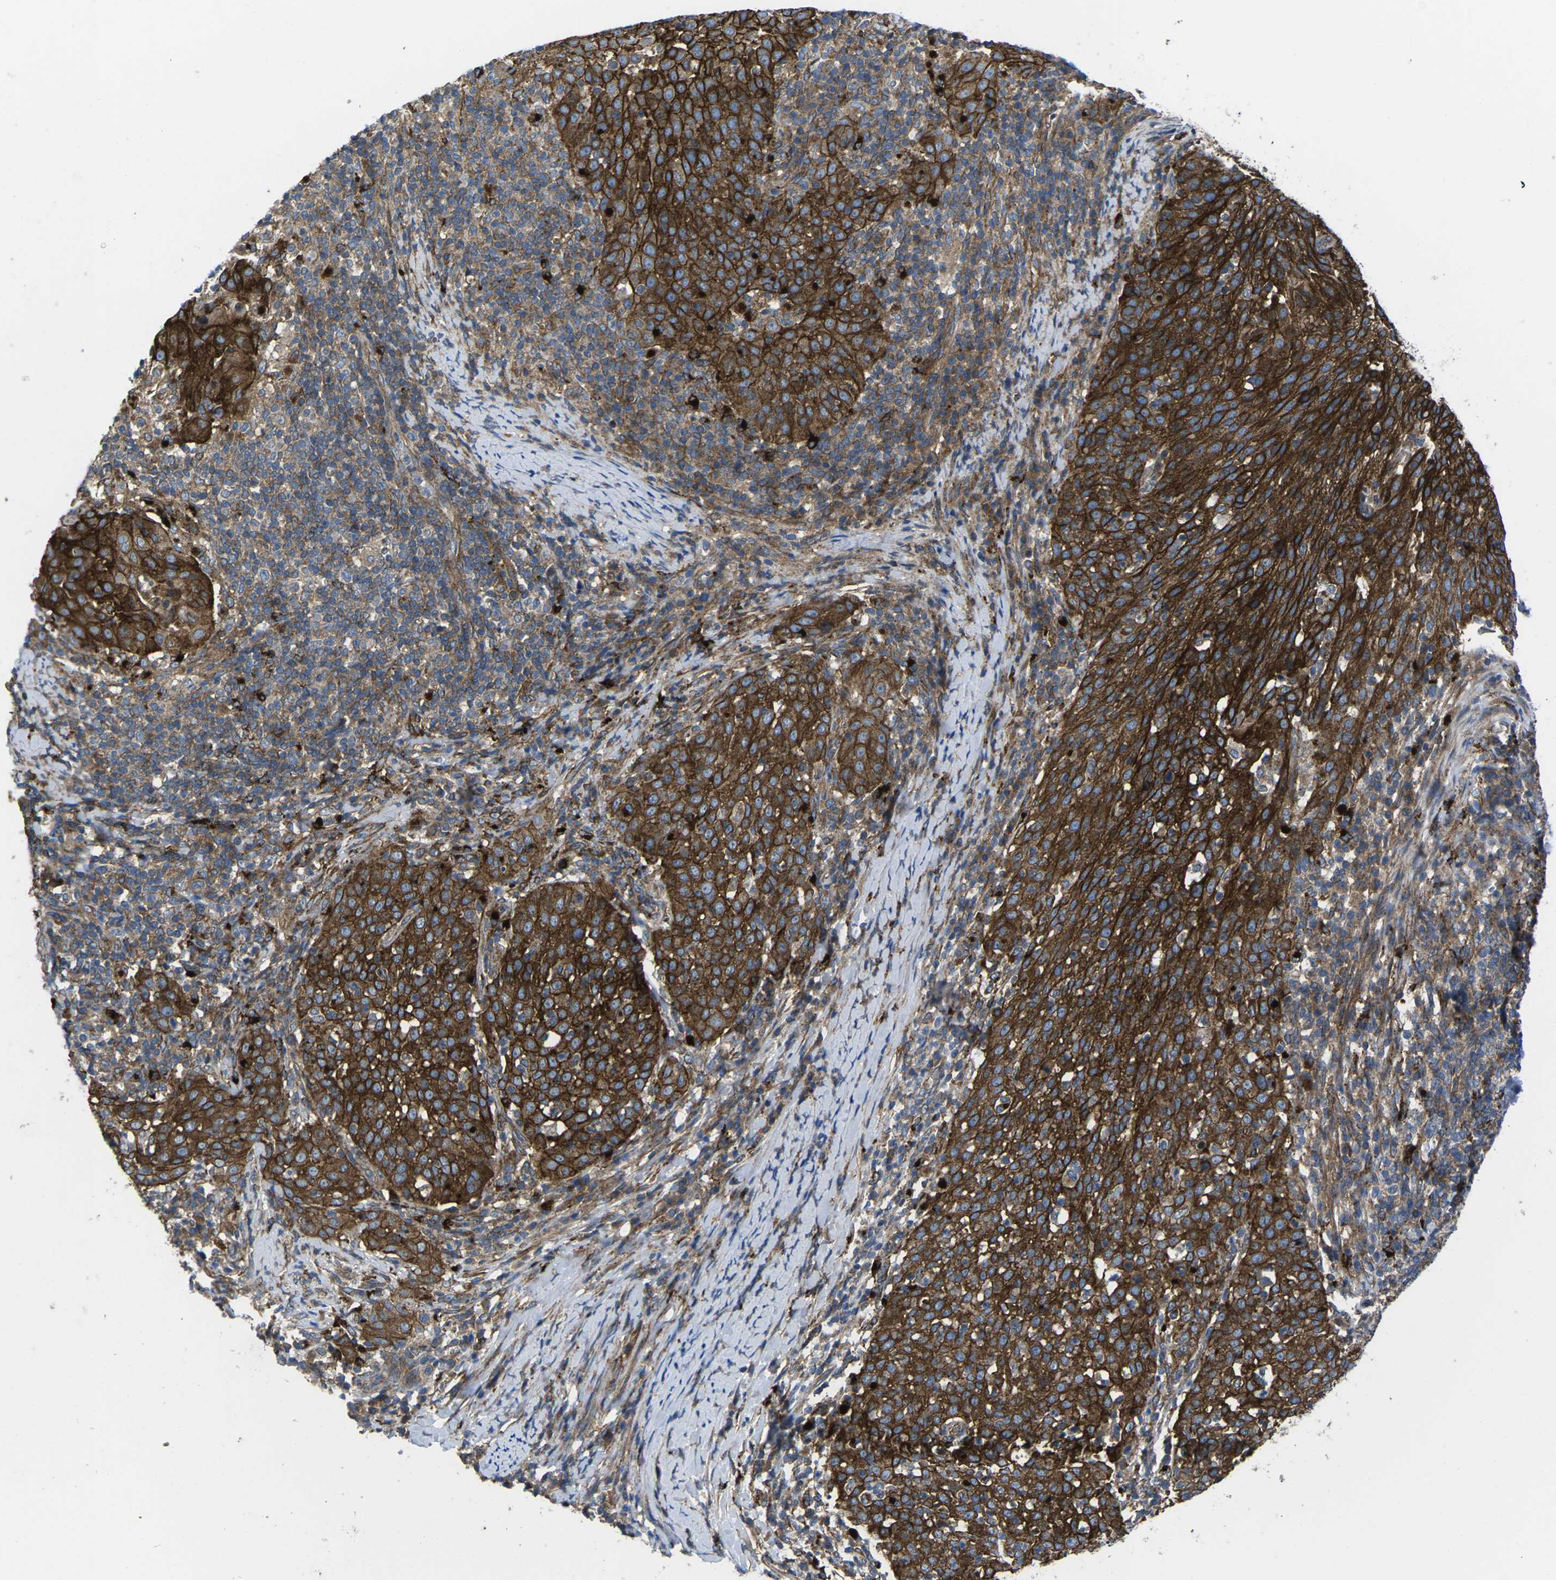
{"staining": {"intensity": "strong", "quantity": ">75%", "location": "cytoplasmic/membranous"}, "tissue": "cervical cancer", "cell_type": "Tumor cells", "image_type": "cancer", "snomed": [{"axis": "morphology", "description": "Squamous cell carcinoma, NOS"}, {"axis": "topography", "description": "Cervix"}], "caption": "Immunohistochemical staining of human cervical cancer reveals high levels of strong cytoplasmic/membranous protein staining in approximately >75% of tumor cells.", "gene": "DLG1", "patient": {"sex": "female", "age": 51}}